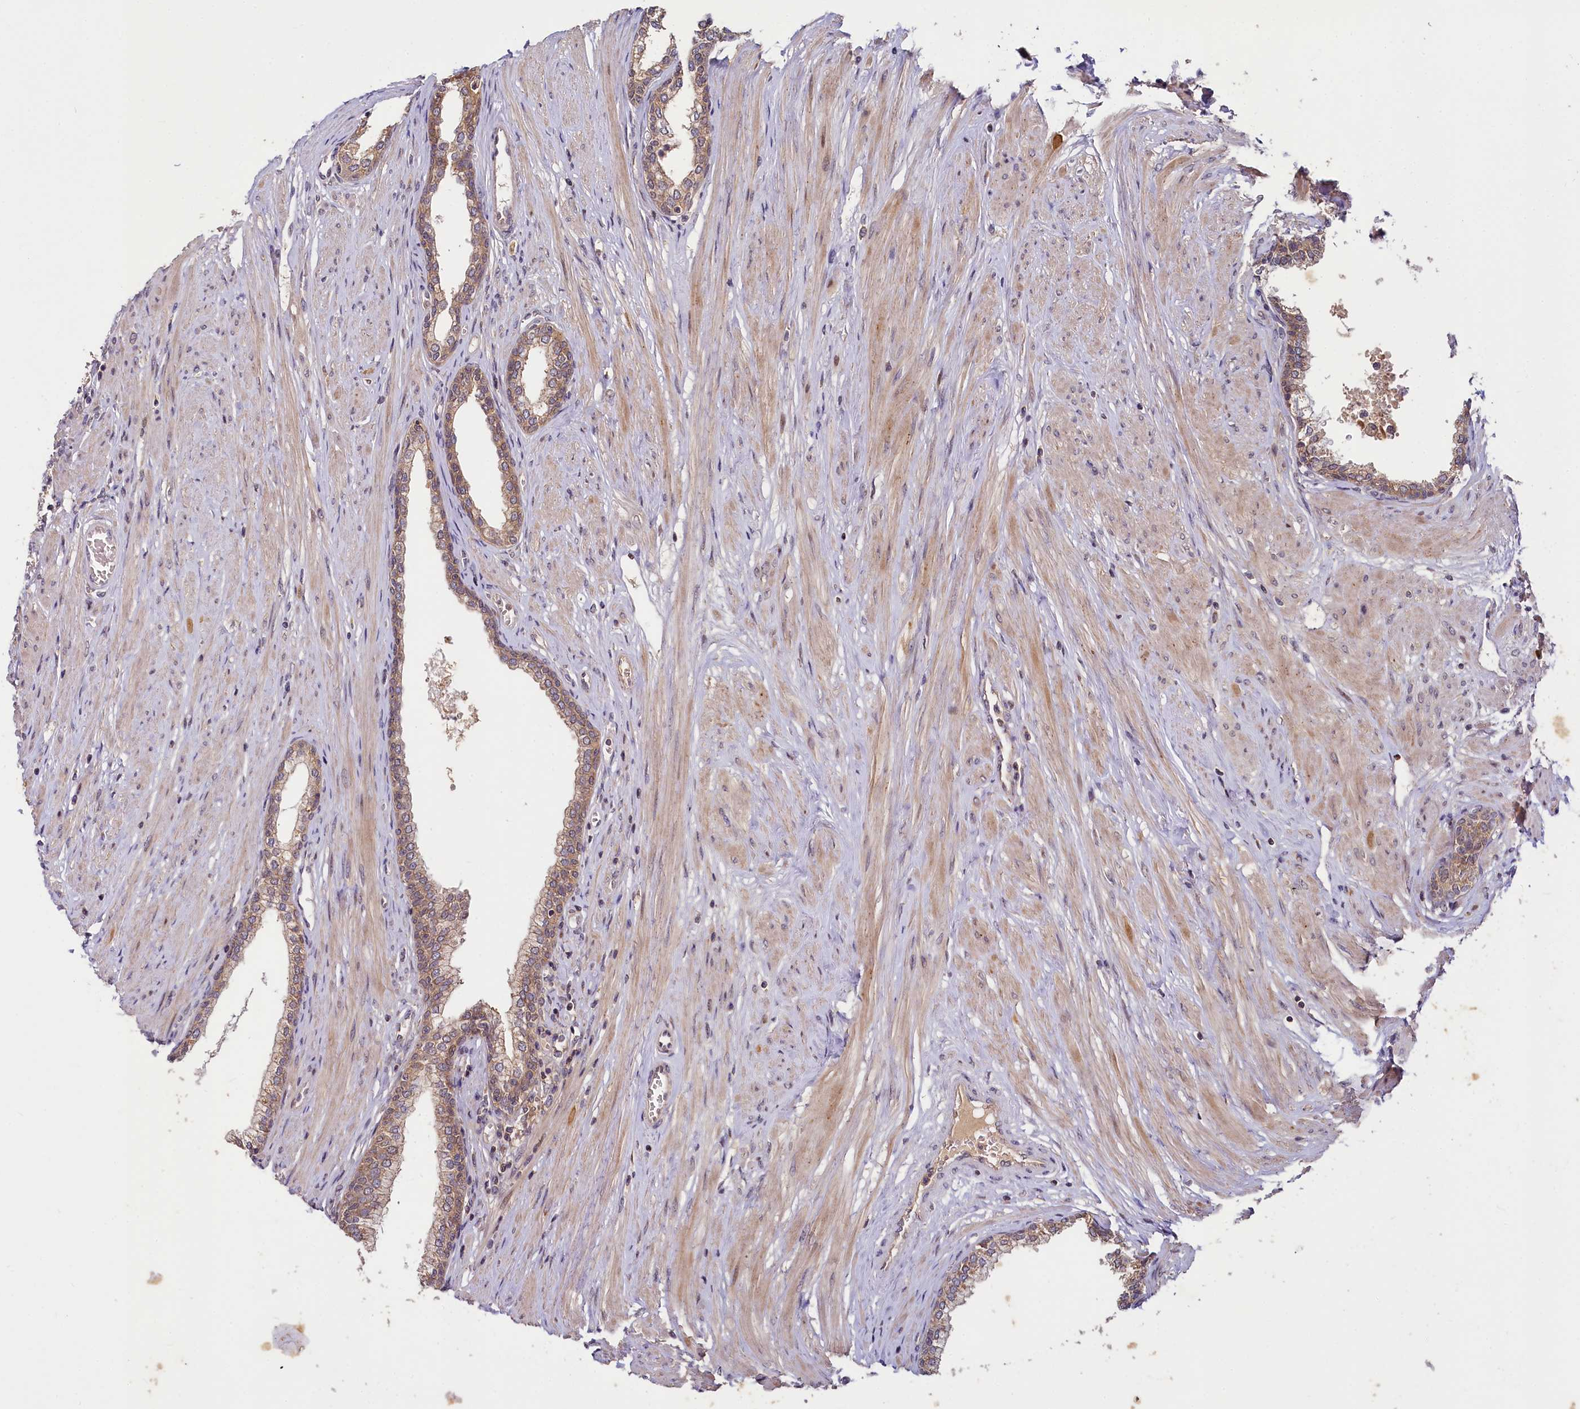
{"staining": {"intensity": "moderate", "quantity": ">75%", "location": "cytoplasmic/membranous"}, "tissue": "prostate", "cell_type": "Glandular cells", "image_type": "normal", "snomed": [{"axis": "morphology", "description": "Normal tissue, NOS"}, {"axis": "morphology", "description": "Urothelial carcinoma, Low grade"}, {"axis": "topography", "description": "Urinary bladder"}, {"axis": "topography", "description": "Prostate"}], "caption": "Brown immunohistochemical staining in unremarkable prostate exhibits moderate cytoplasmic/membranous expression in about >75% of glandular cells. (IHC, brightfield microscopy, high magnification).", "gene": "TMEM39A", "patient": {"sex": "male", "age": 60}}